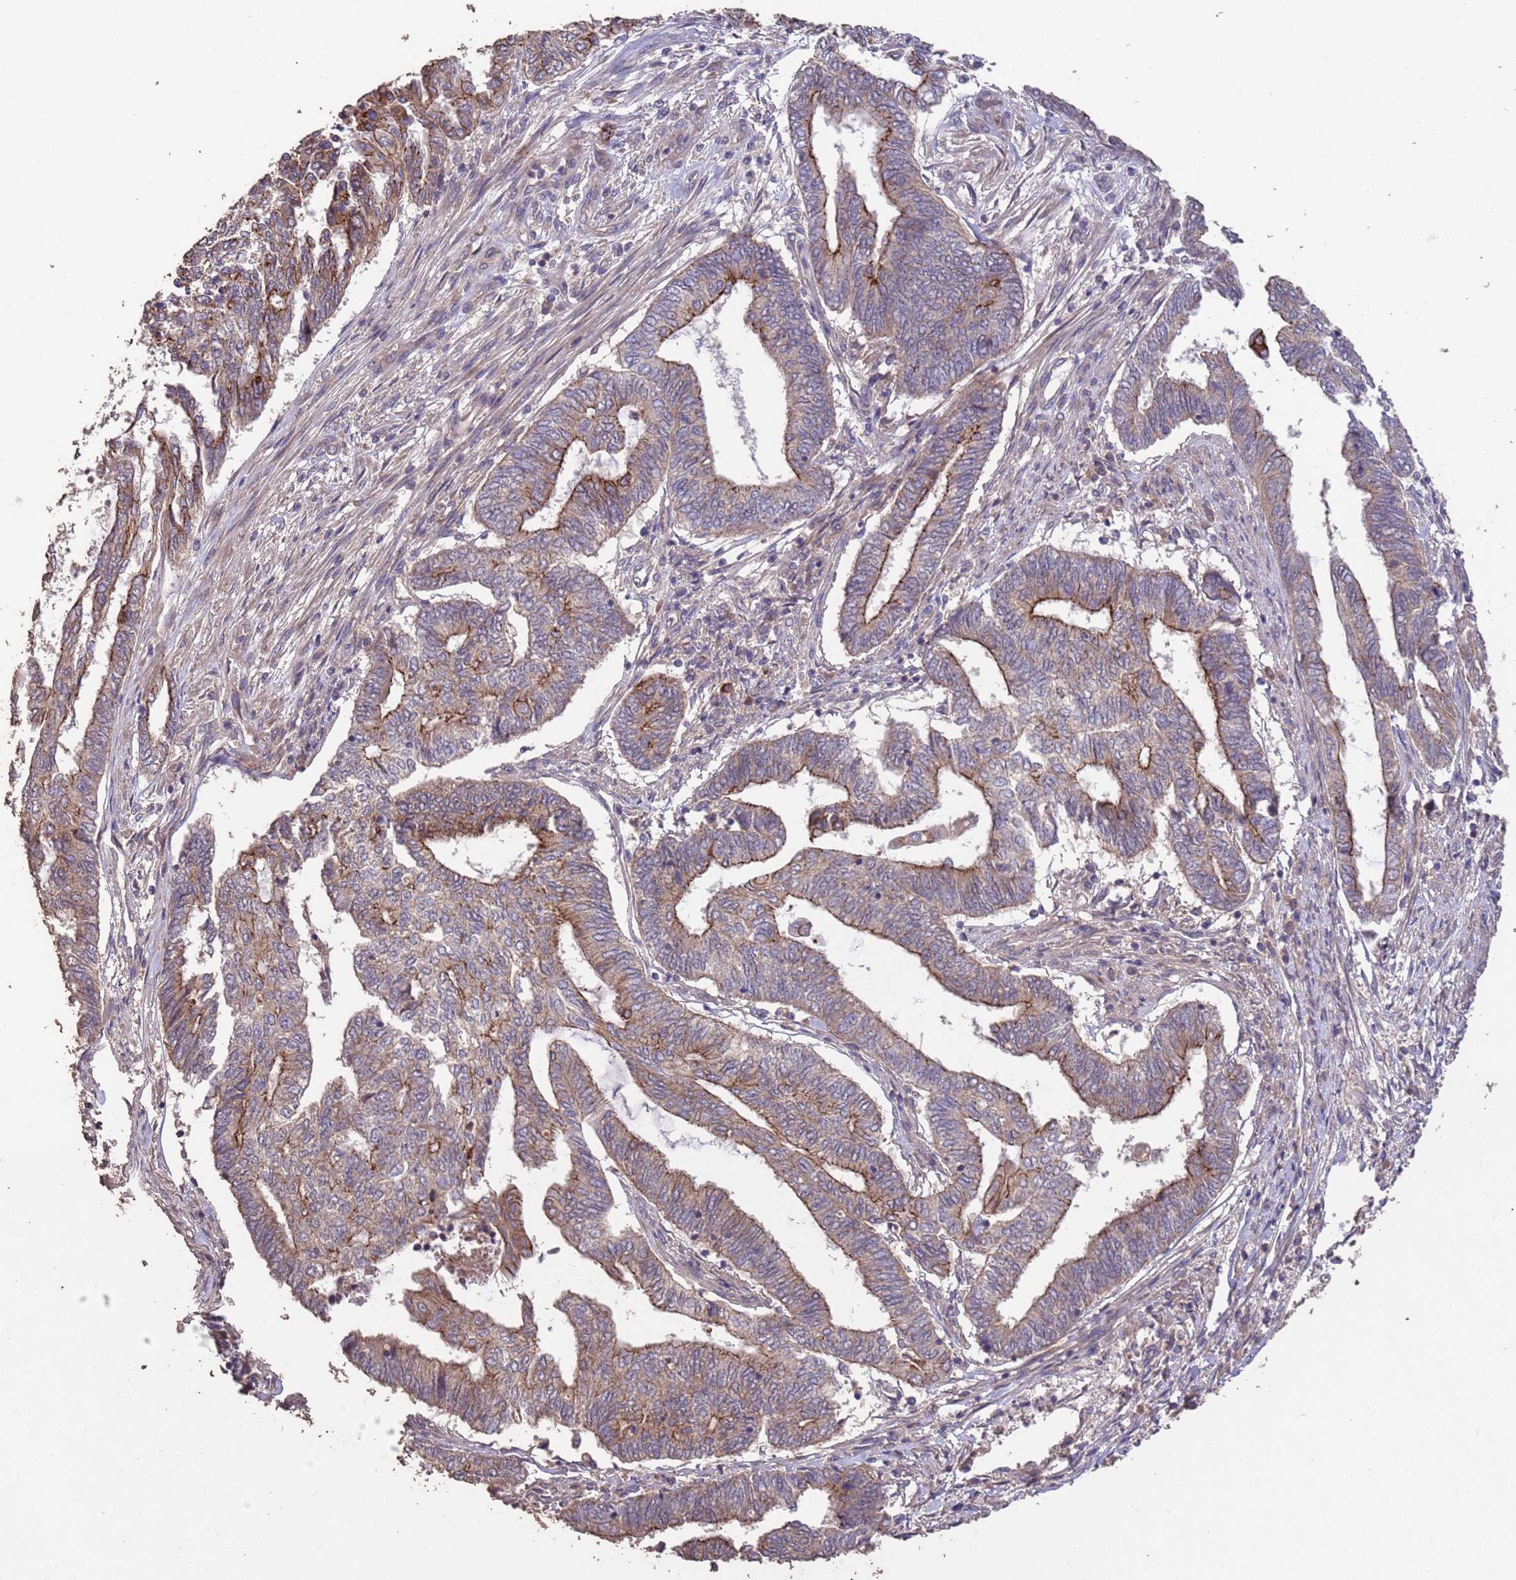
{"staining": {"intensity": "moderate", "quantity": "25%-75%", "location": "cytoplasmic/membranous"}, "tissue": "endometrial cancer", "cell_type": "Tumor cells", "image_type": "cancer", "snomed": [{"axis": "morphology", "description": "Adenocarcinoma, NOS"}, {"axis": "topography", "description": "Uterus"}, {"axis": "topography", "description": "Endometrium"}], "caption": "Immunohistochemical staining of human adenocarcinoma (endometrial) shows moderate cytoplasmic/membranous protein positivity in approximately 25%-75% of tumor cells.", "gene": "SLC9B2", "patient": {"sex": "female", "age": 70}}